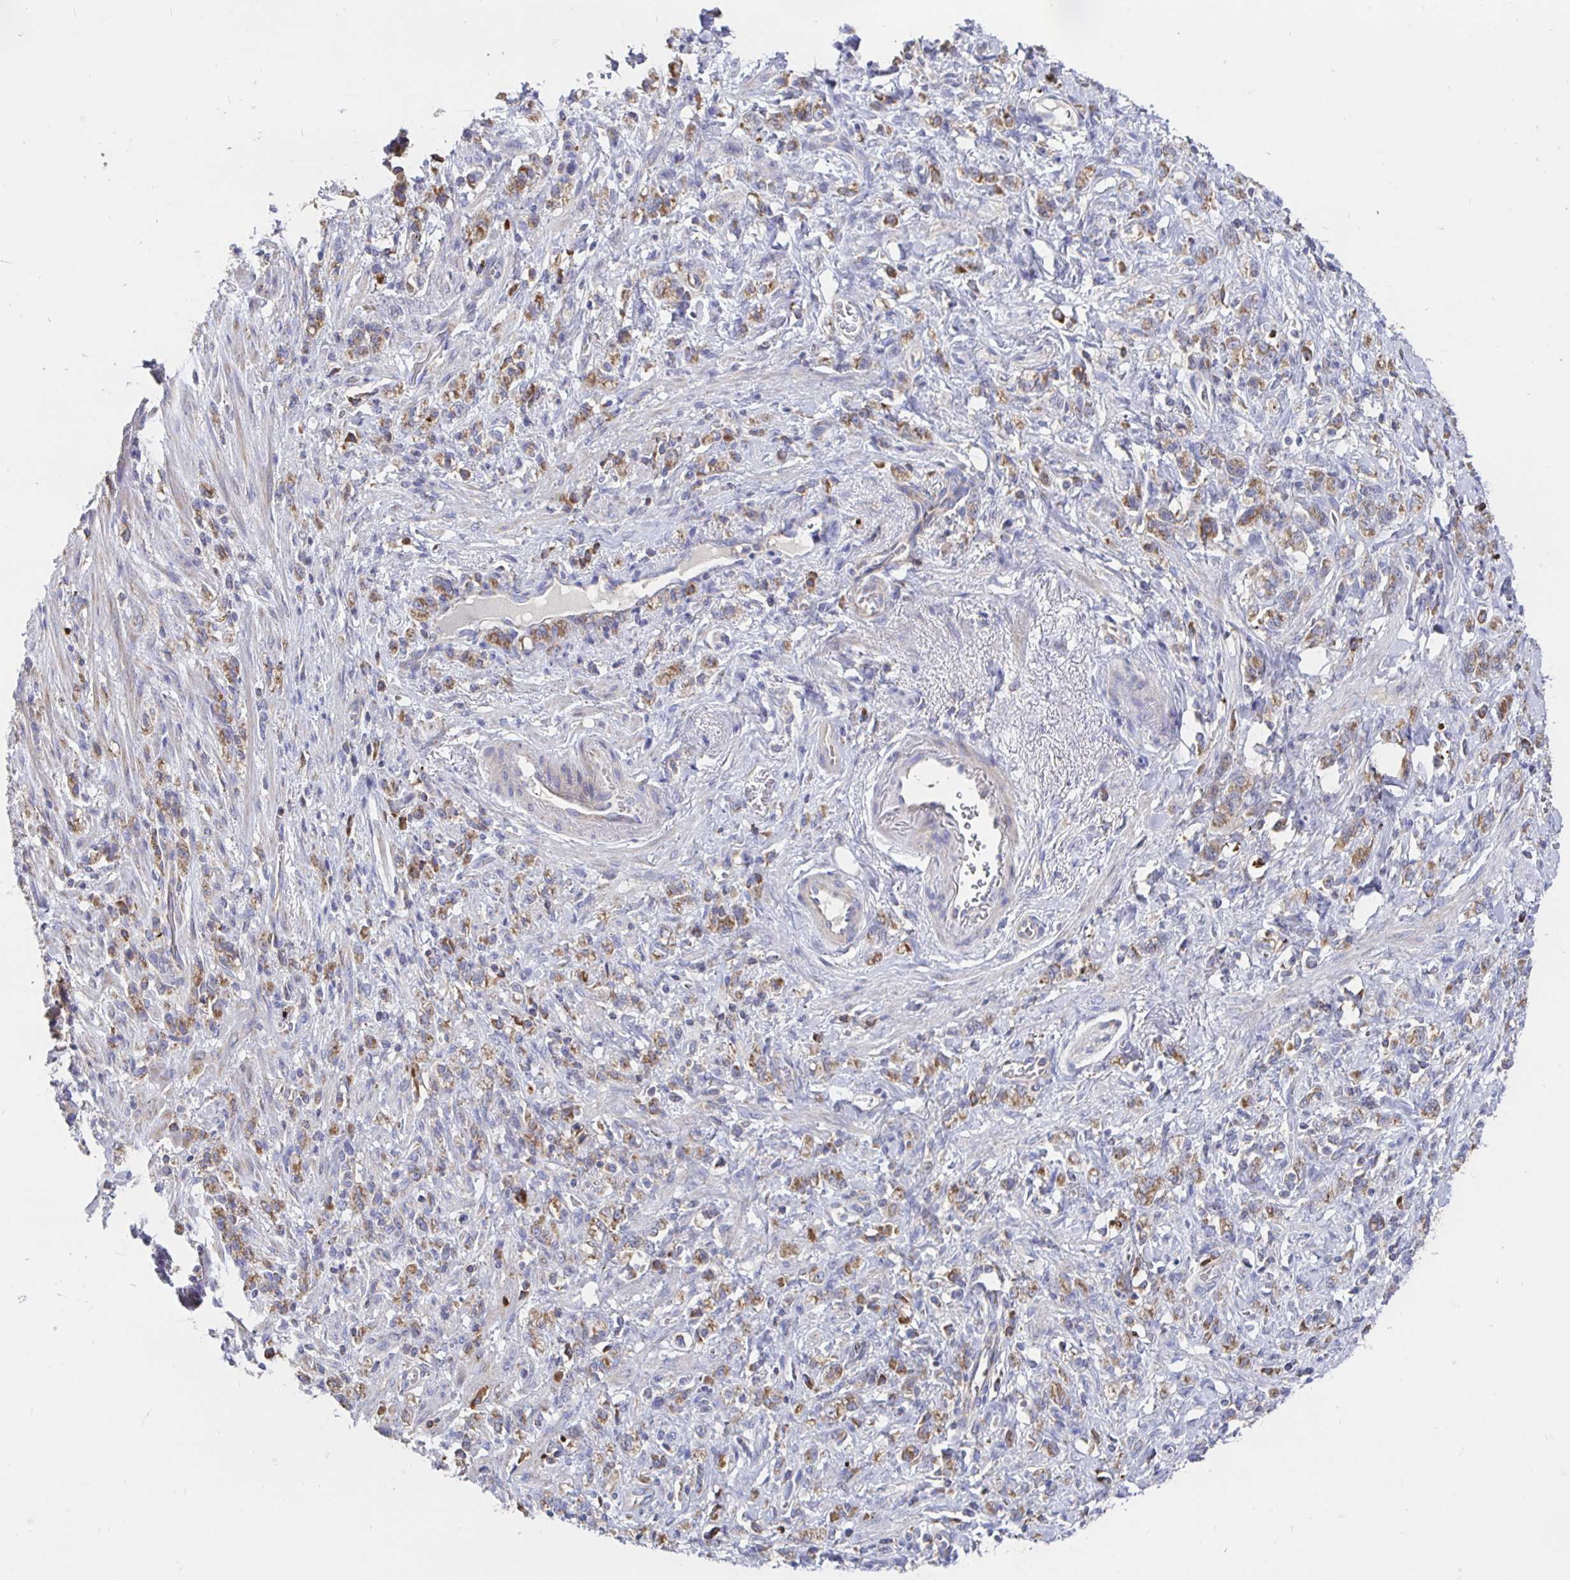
{"staining": {"intensity": "moderate", "quantity": "25%-75%", "location": "cytoplasmic/membranous"}, "tissue": "stomach cancer", "cell_type": "Tumor cells", "image_type": "cancer", "snomed": [{"axis": "morphology", "description": "Adenocarcinoma, NOS"}, {"axis": "topography", "description": "Stomach"}], "caption": "A medium amount of moderate cytoplasmic/membranous positivity is seen in about 25%-75% of tumor cells in adenocarcinoma (stomach) tissue.", "gene": "PRDX3", "patient": {"sex": "male", "age": 77}}